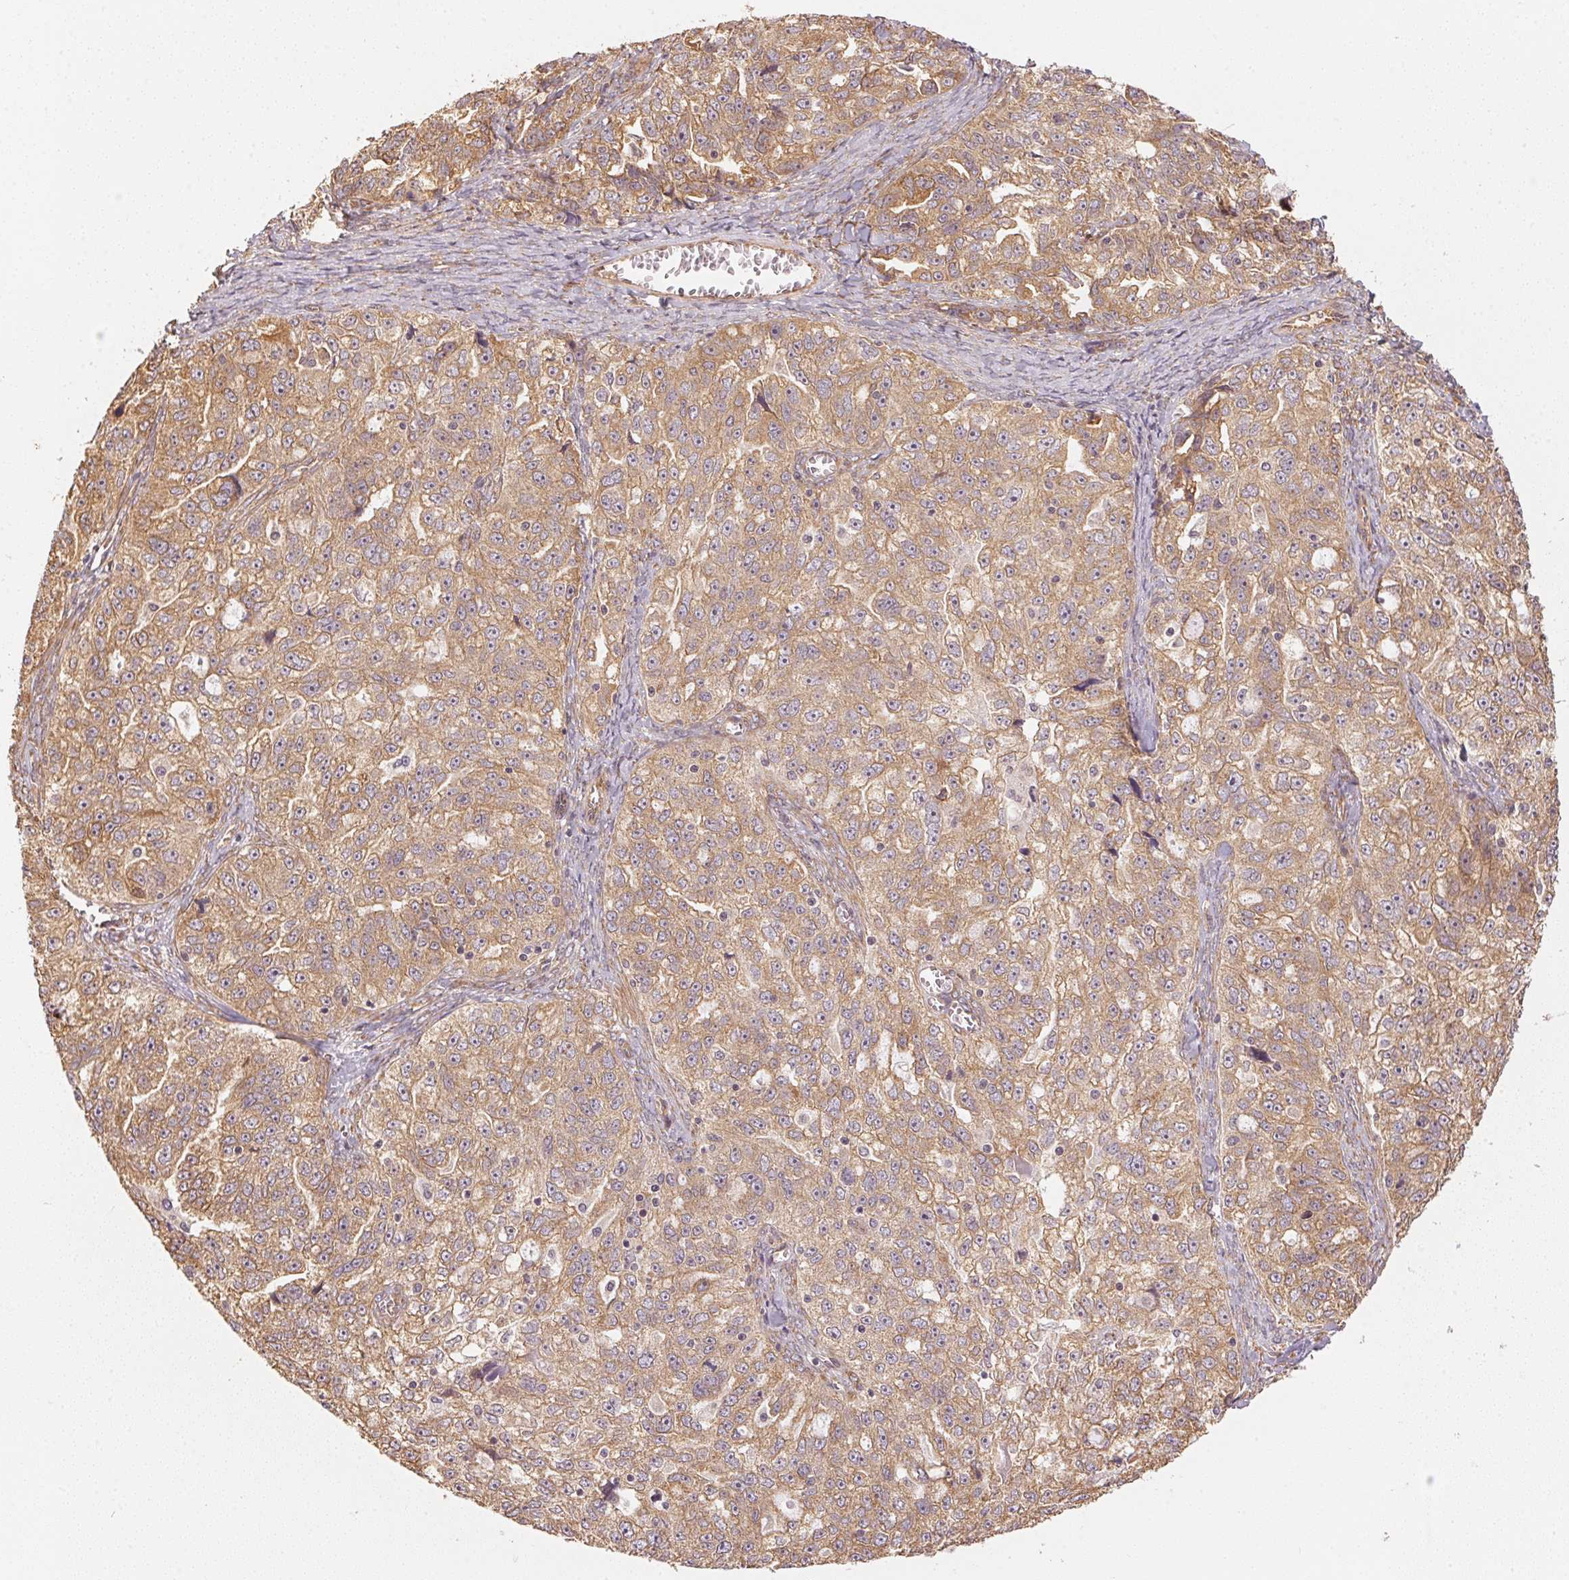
{"staining": {"intensity": "moderate", "quantity": ">75%", "location": "cytoplasmic/membranous"}, "tissue": "ovarian cancer", "cell_type": "Tumor cells", "image_type": "cancer", "snomed": [{"axis": "morphology", "description": "Cystadenocarcinoma, serous, NOS"}, {"axis": "topography", "description": "Ovary"}], "caption": "Tumor cells display medium levels of moderate cytoplasmic/membranous staining in about >75% of cells in ovarian cancer (serous cystadenocarcinoma).", "gene": "STRN4", "patient": {"sex": "female", "age": 51}}